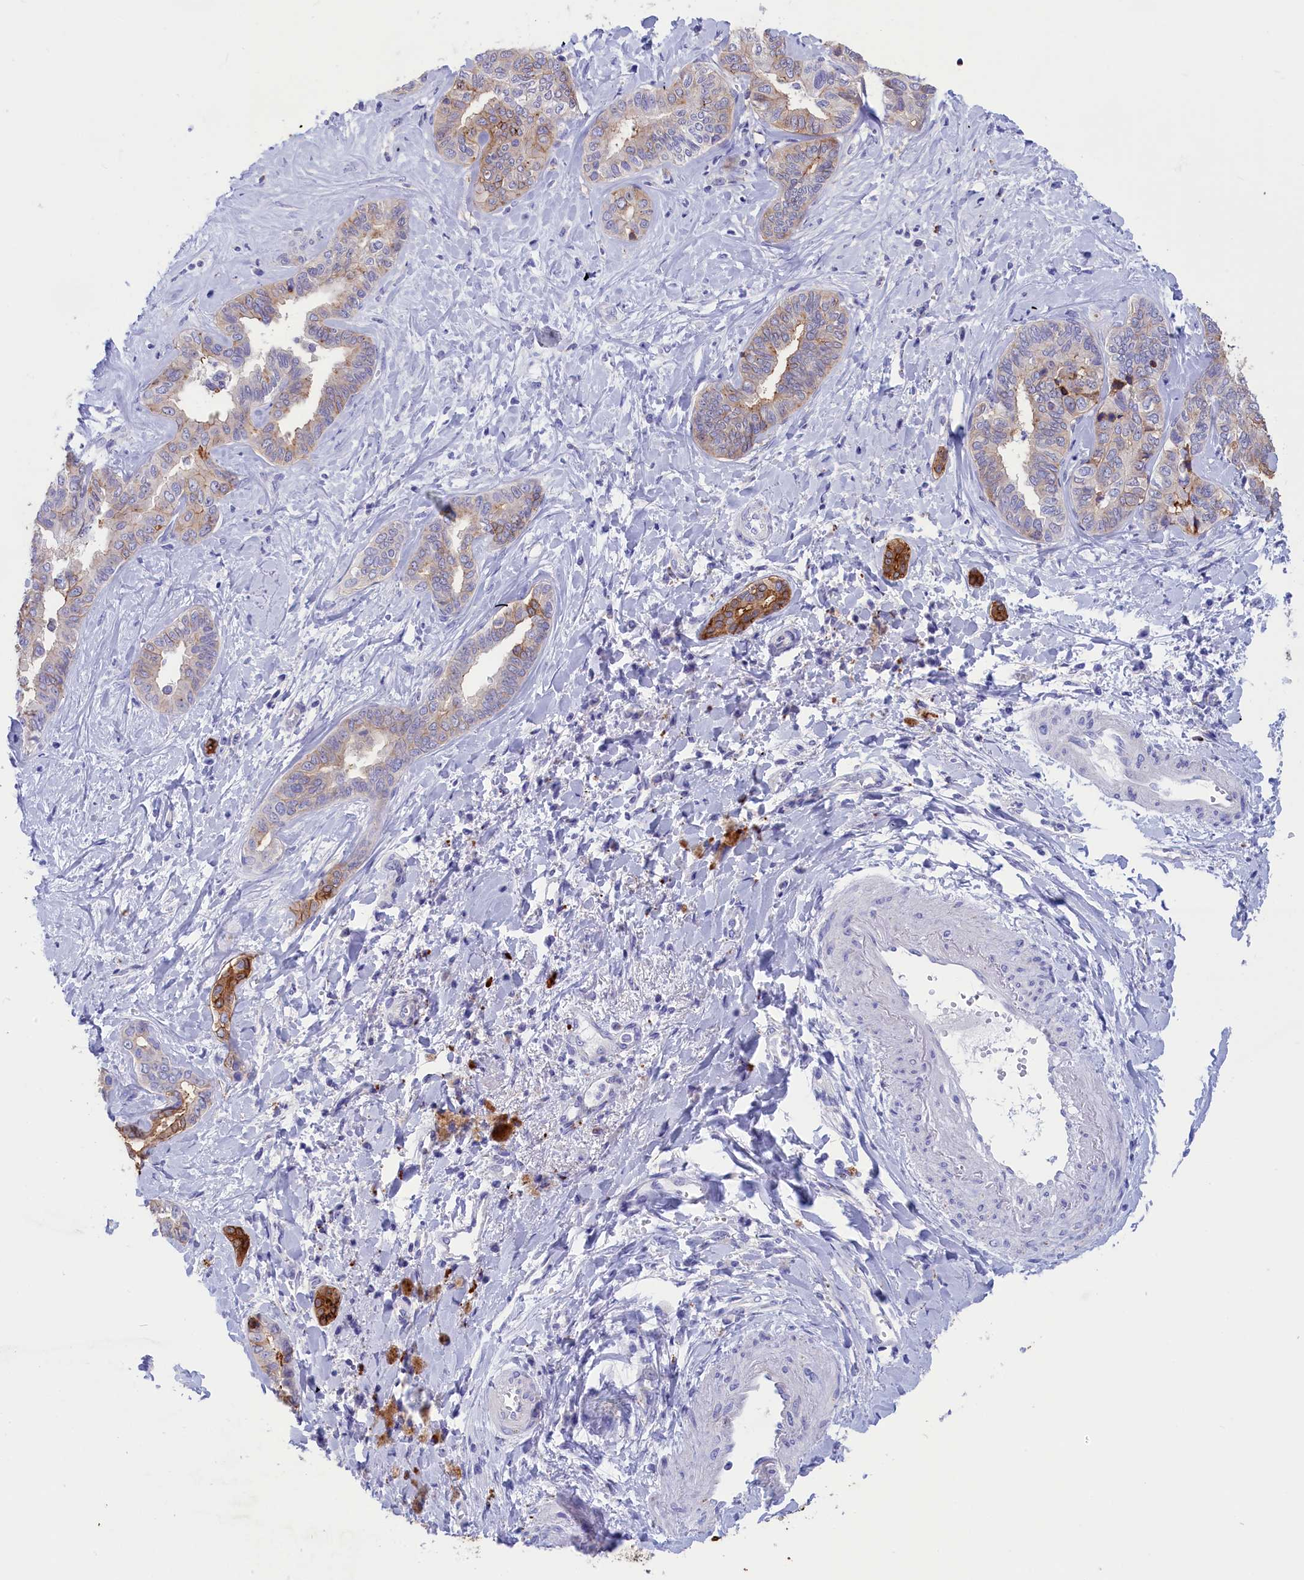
{"staining": {"intensity": "moderate", "quantity": "<25%", "location": "cytoplasmic/membranous"}, "tissue": "liver cancer", "cell_type": "Tumor cells", "image_type": "cancer", "snomed": [{"axis": "morphology", "description": "Cholangiocarcinoma"}, {"axis": "topography", "description": "Liver"}], "caption": "Immunohistochemistry staining of liver cholangiocarcinoma, which displays low levels of moderate cytoplasmic/membranous positivity in approximately <25% of tumor cells indicating moderate cytoplasmic/membranous protein expression. The staining was performed using DAB (brown) for protein detection and nuclei were counterstained in hematoxylin (blue).", "gene": "WDR6", "patient": {"sex": "female", "age": 77}}